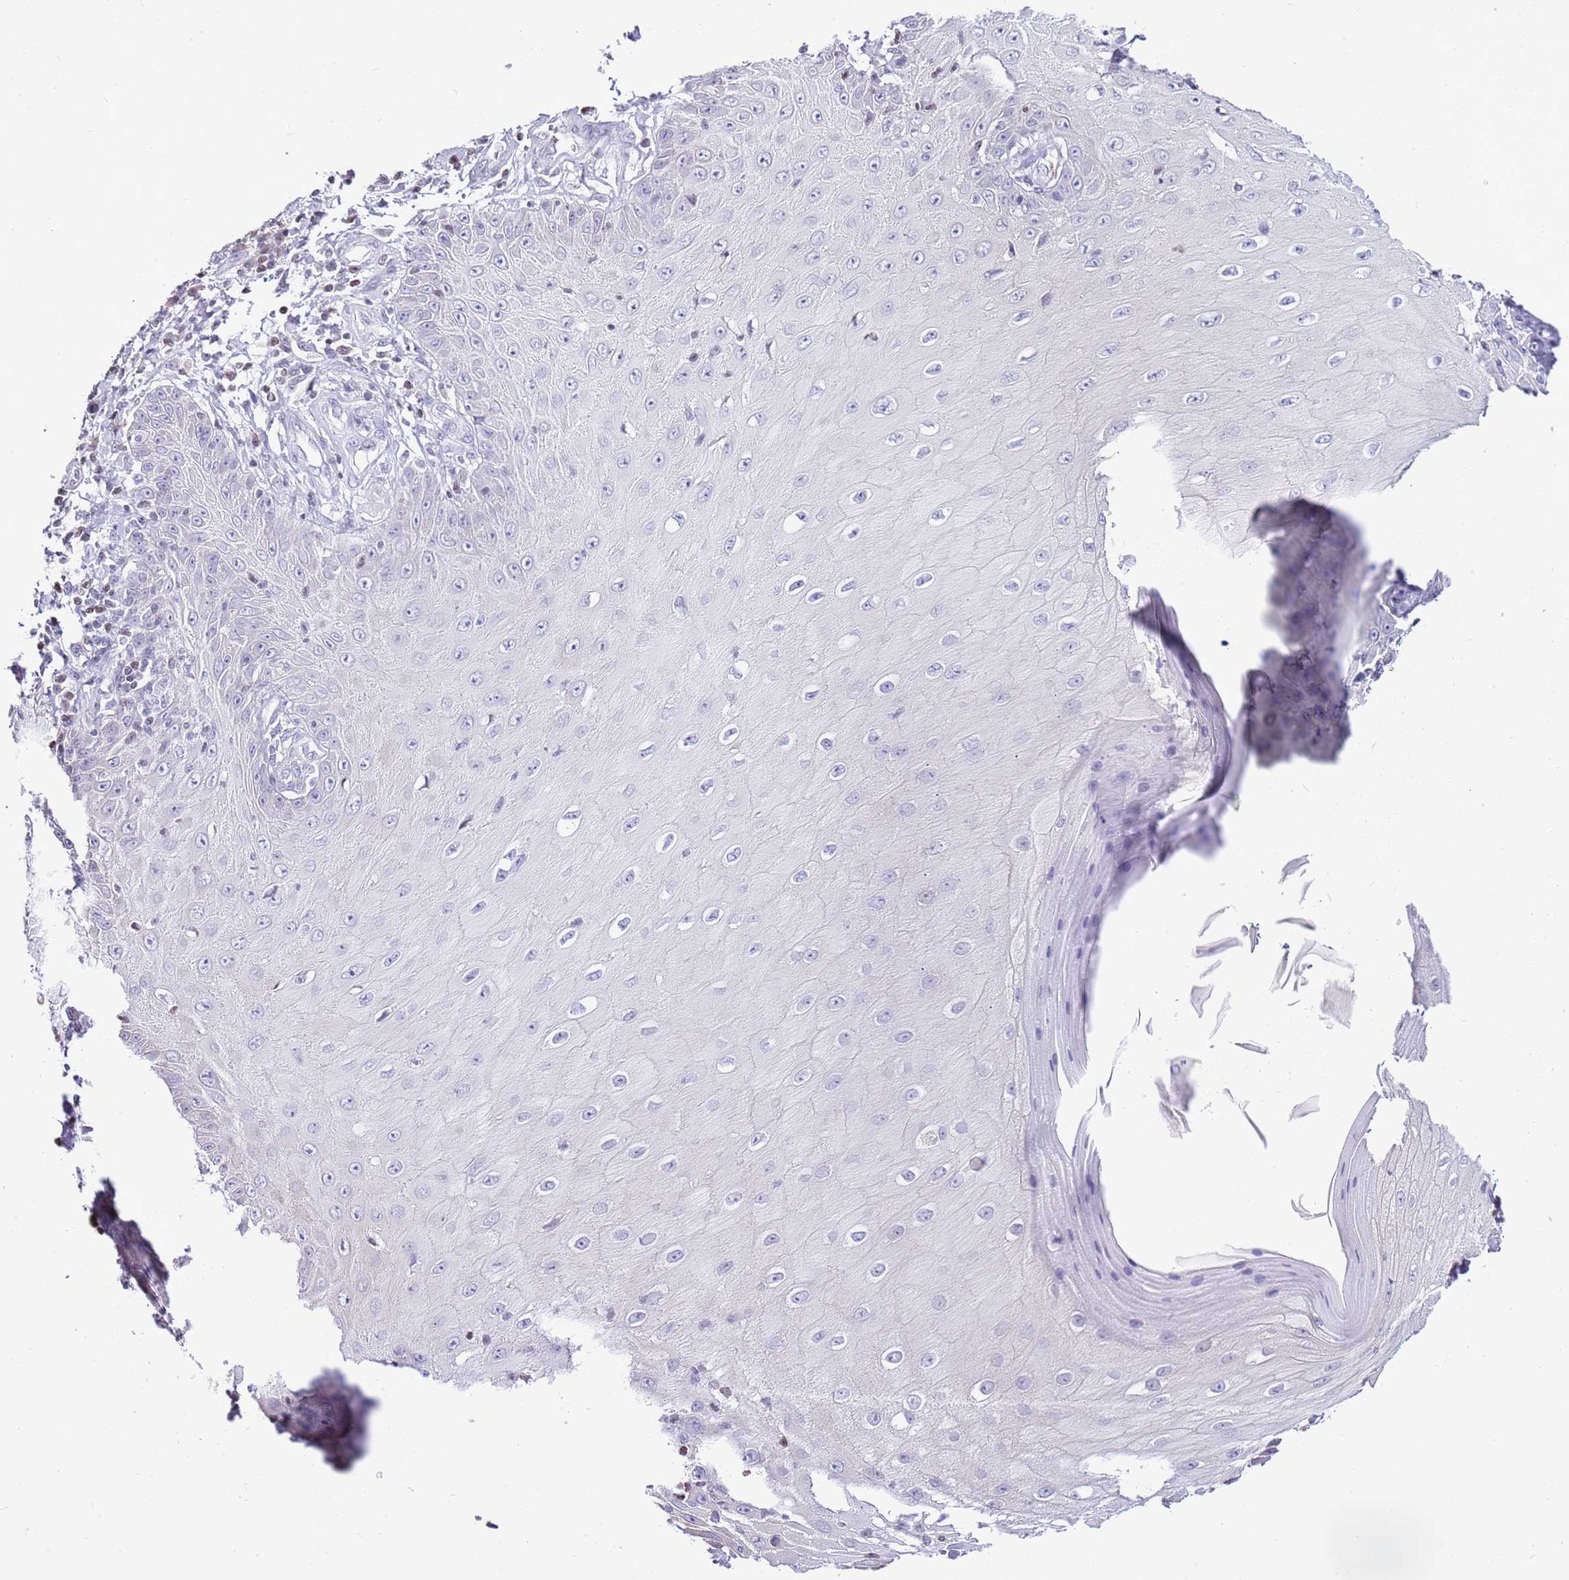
{"staining": {"intensity": "negative", "quantity": "none", "location": "none"}, "tissue": "skin cancer", "cell_type": "Tumor cells", "image_type": "cancer", "snomed": [{"axis": "morphology", "description": "Squamous cell carcinoma, NOS"}, {"axis": "topography", "description": "Skin"}], "caption": "High magnification brightfield microscopy of skin cancer (squamous cell carcinoma) stained with DAB (3,3'-diaminobenzidine) (brown) and counterstained with hematoxylin (blue): tumor cells show no significant positivity.", "gene": "PRR15", "patient": {"sex": "male", "age": 70}}